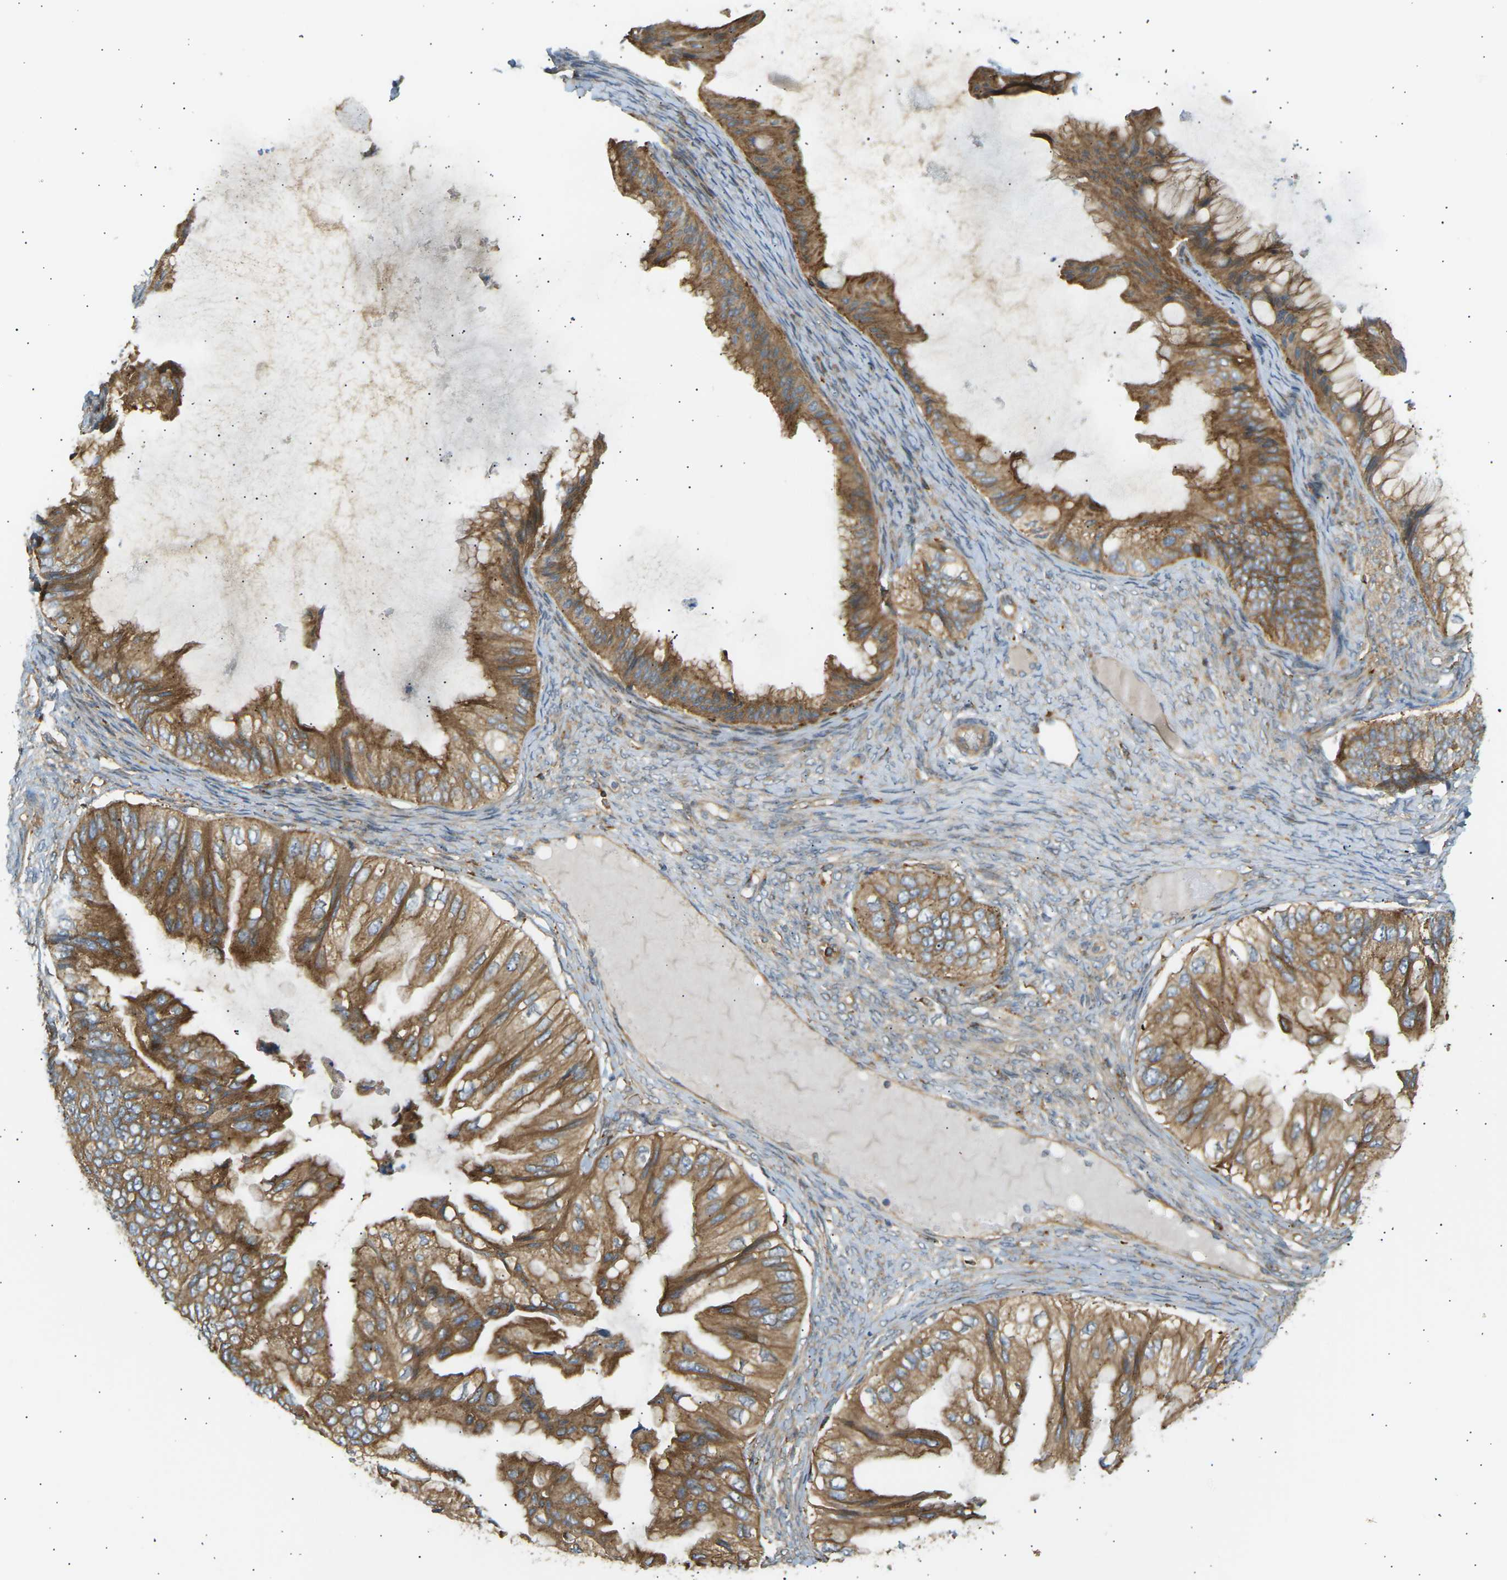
{"staining": {"intensity": "moderate", "quantity": ">75%", "location": "cytoplasmic/membranous"}, "tissue": "ovarian cancer", "cell_type": "Tumor cells", "image_type": "cancer", "snomed": [{"axis": "morphology", "description": "Cystadenocarcinoma, mucinous, NOS"}, {"axis": "topography", "description": "Ovary"}], "caption": "A high-resolution image shows IHC staining of ovarian cancer, which demonstrates moderate cytoplasmic/membranous expression in approximately >75% of tumor cells.", "gene": "CDK17", "patient": {"sex": "female", "age": 61}}